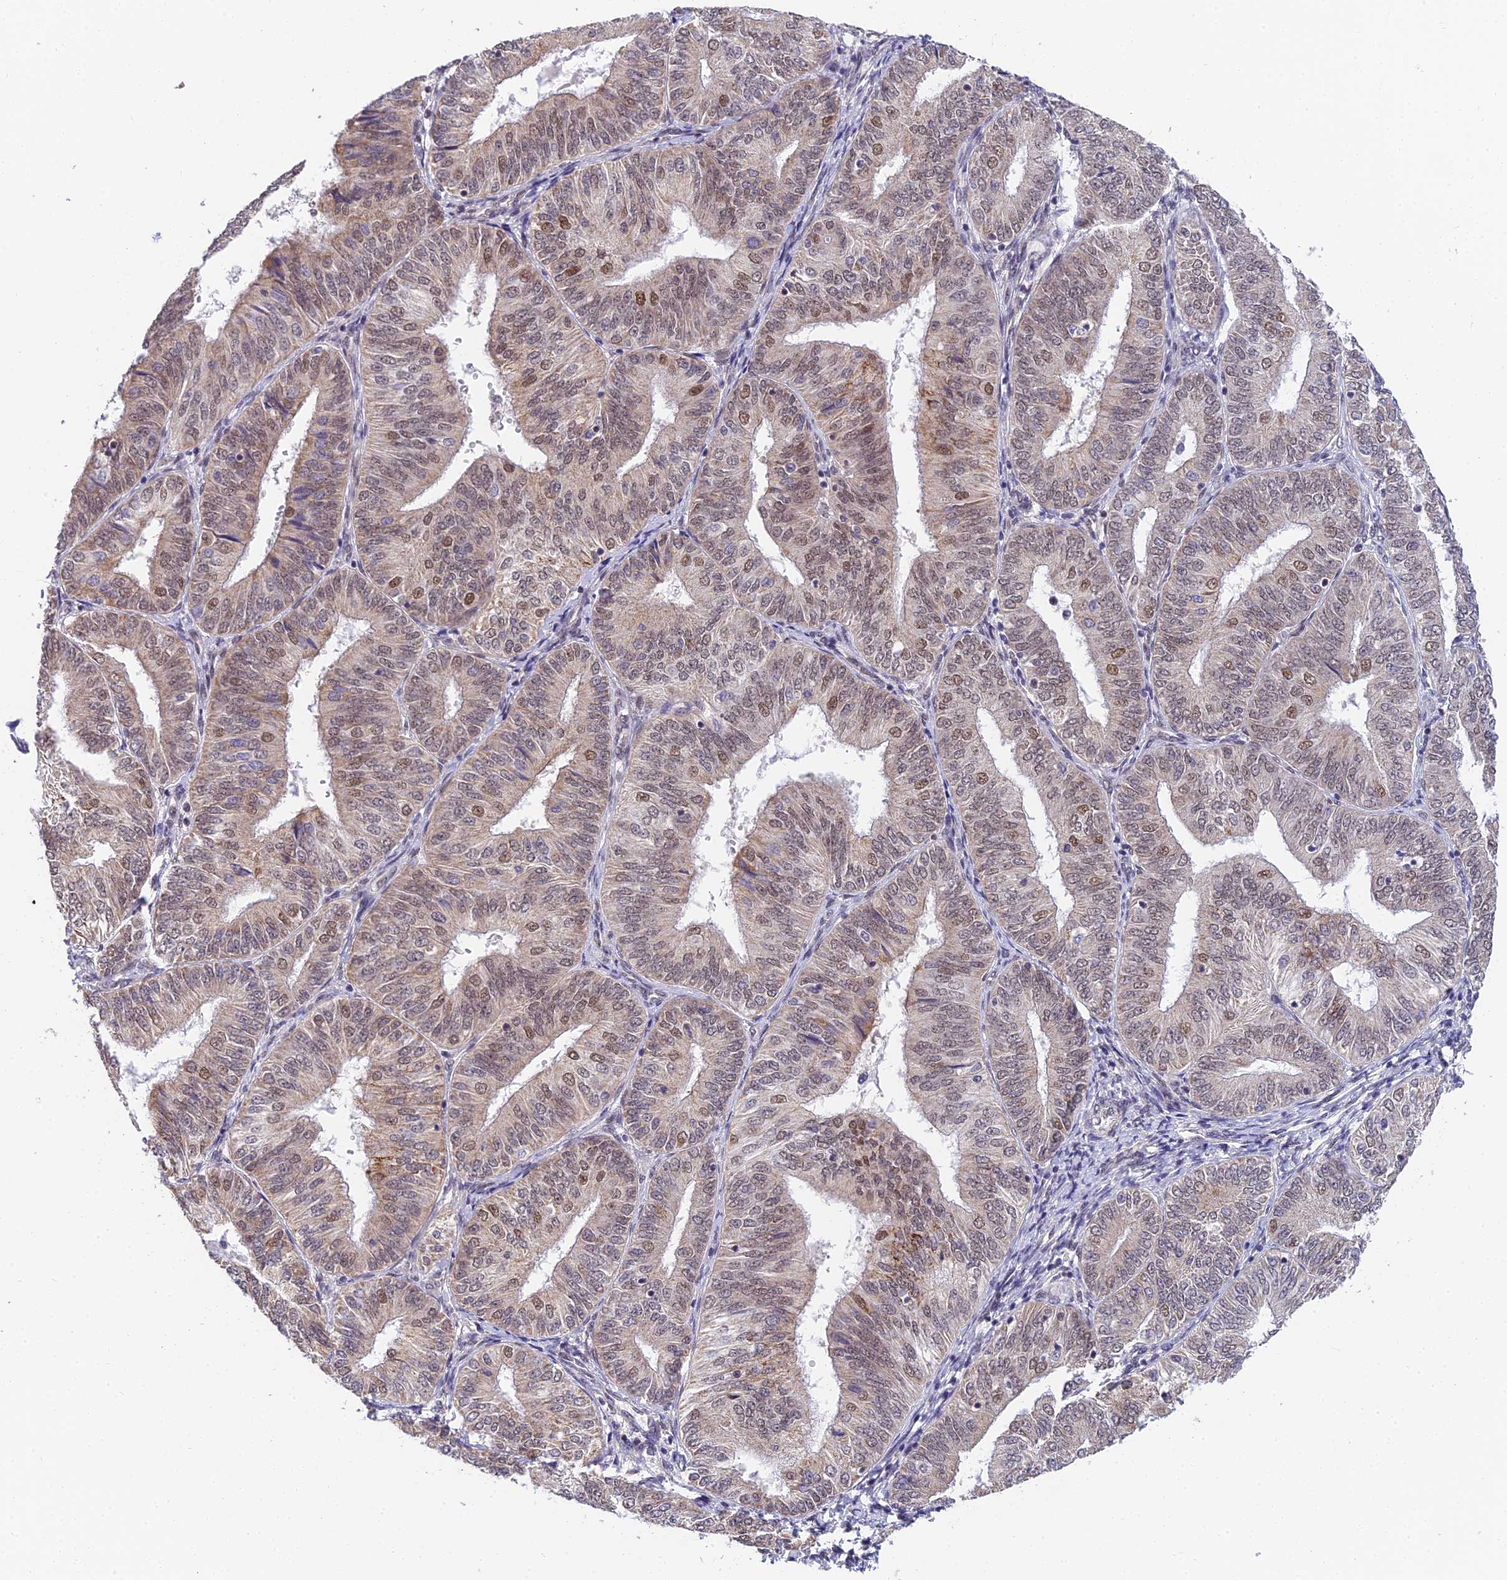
{"staining": {"intensity": "moderate", "quantity": ">75%", "location": "nuclear"}, "tissue": "endometrial cancer", "cell_type": "Tumor cells", "image_type": "cancer", "snomed": [{"axis": "morphology", "description": "Adenocarcinoma, NOS"}, {"axis": "topography", "description": "Endometrium"}], "caption": "An immunohistochemistry image of tumor tissue is shown. Protein staining in brown shows moderate nuclear positivity in endometrial cancer (adenocarcinoma) within tumor cells.", "gene": "C2orf49", "patient": {"sex": "female", "age": 58}}